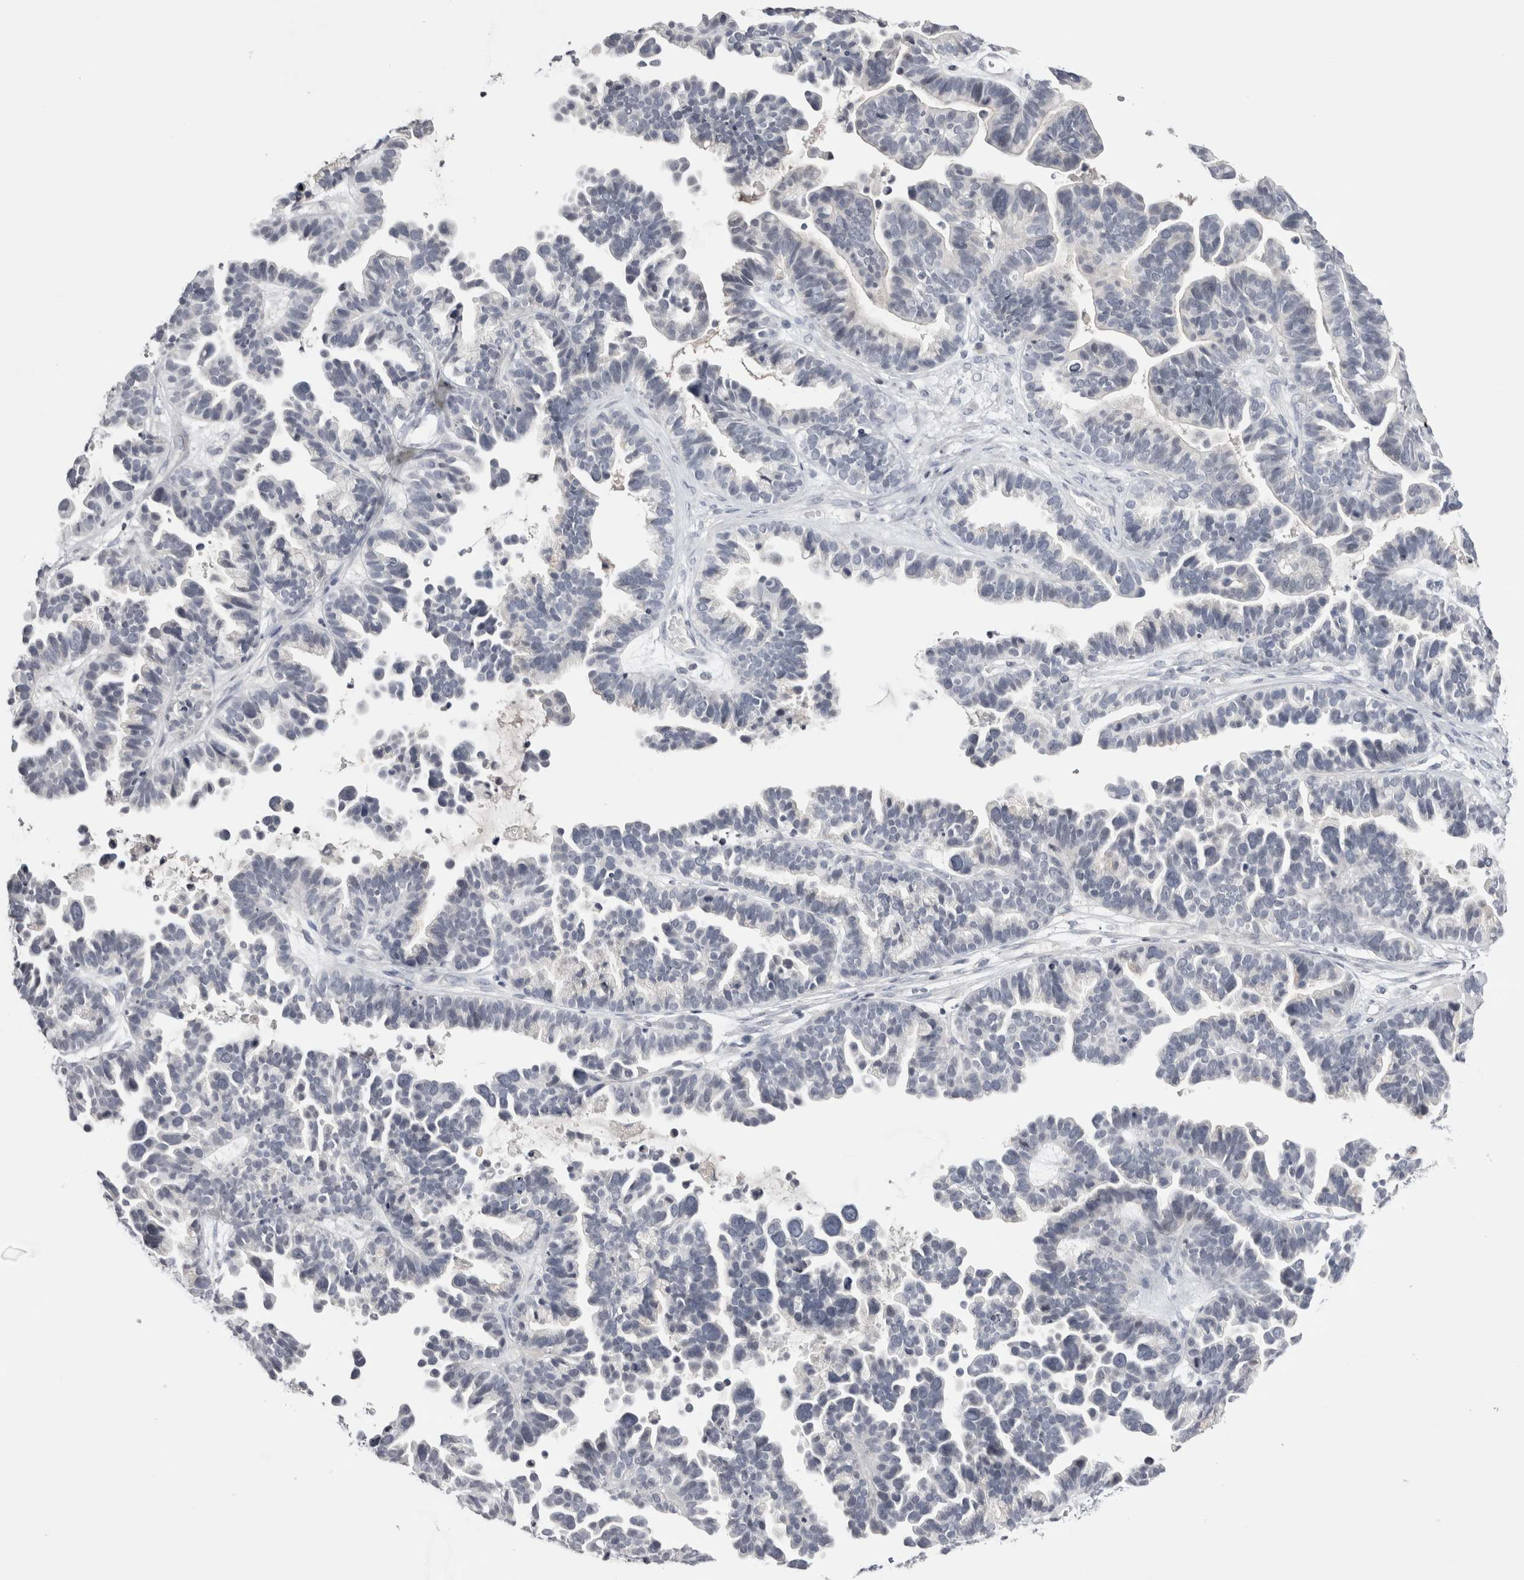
{"staining": {"intensity": "negative", "quantity": "none", "location": "none"}, "tissue": "ovarian cancer", "cell_type": "Tumor cells", "image_type": "cancer", "snomed": [{"axis": "morphology", "description": "Cystadenocarcinoma, serous, NOS"}, {"axis": "topography", "description": "Ovary"}], "caption": "The IHC photomicrograph has no significant expression in tumor cells of ovarian cancer (serous cystadenocarcinoma) tissue.", "gene": "FNDC8", "patient": {"sex": "female", "age": 56}}